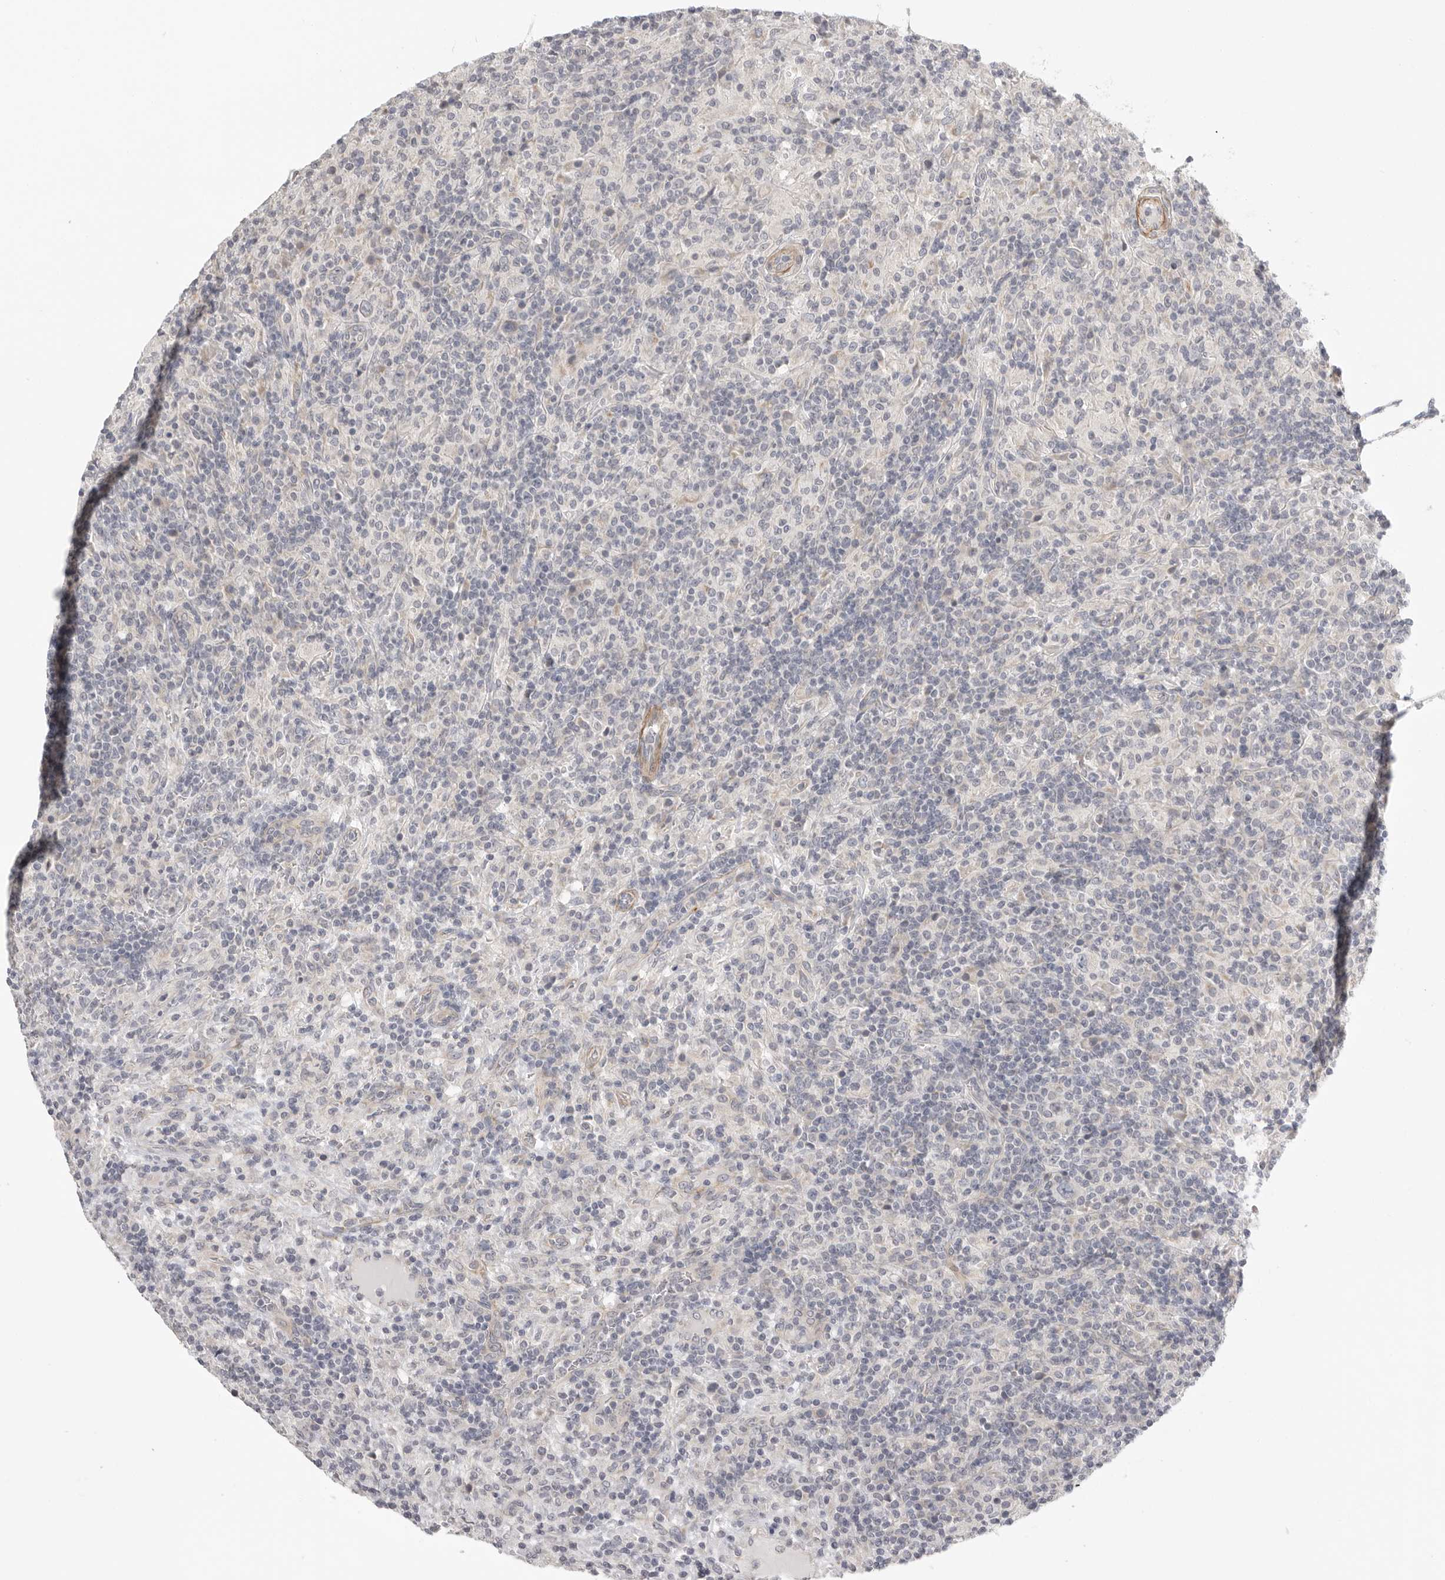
{"staining": {"intensity": "negative", "quantity": "none", "location": "none"}, "tissue": "lymphoma", "cell_type": "Tumor cells", "image_type": "cancer", "snomed": [{"axis": "morphology", "description": "Hodgkin's disease, NOS"}, {"axis": "topography", "description": "Lymph node"}], "caption": "A histopathology image of Hodgkin's disease stained for a protein shows no brown staining in tumor cells.", "gene": "STAB2", "patient": {"sex": "male", "age": 70}}